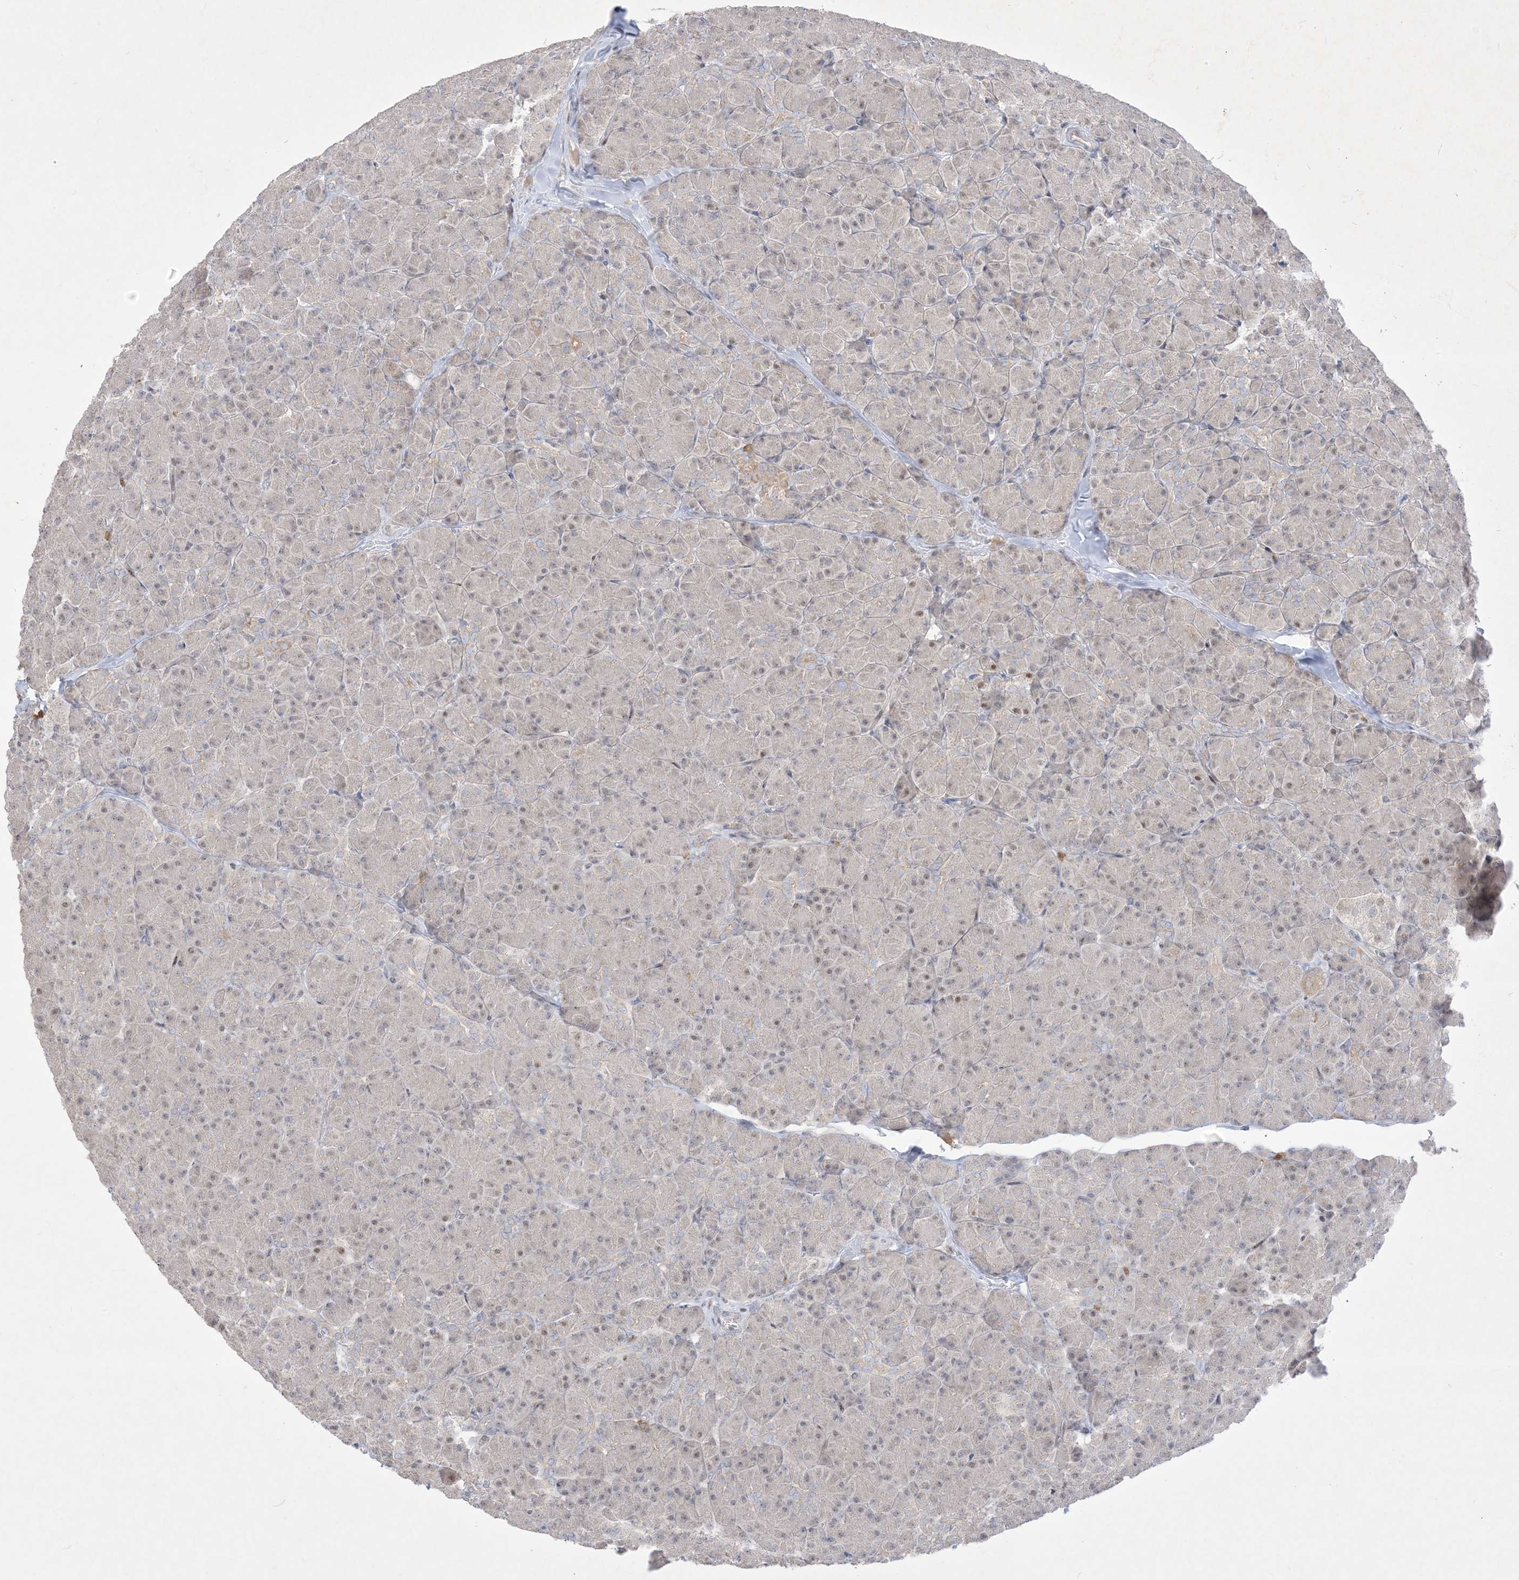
{"staining": {"intensity": "moderate", "quantity": "<25%", "location": "cytoplasmic/membranous,nuclear"}, "tissue": "pancreas", "cell_type": "Exocrine glandular cells", "image_type": "normal", "snomed": [{"axis": "morphology", "description": "Normal tissue, NOS"}, {"axis": "topography", "description": "Pancreas"}], "caption": "Immunohistochemistry (IHC) staining of normal pancreas, which demonstrates low levels of moderate cytoplasmic/membranous,nuclear positivity in about <25% of exocrine glandular cells indicating moderate cytoplasmic/membranous,nuclear protein staining. The staining was performed using DAB (3,3'-diaminobenzidine) (brown) for protein detection and nuclei were counterstained in hematoxylin (blue).", "gene": "BHLHE40", "patient": {"sex": "female", "age": 43}}